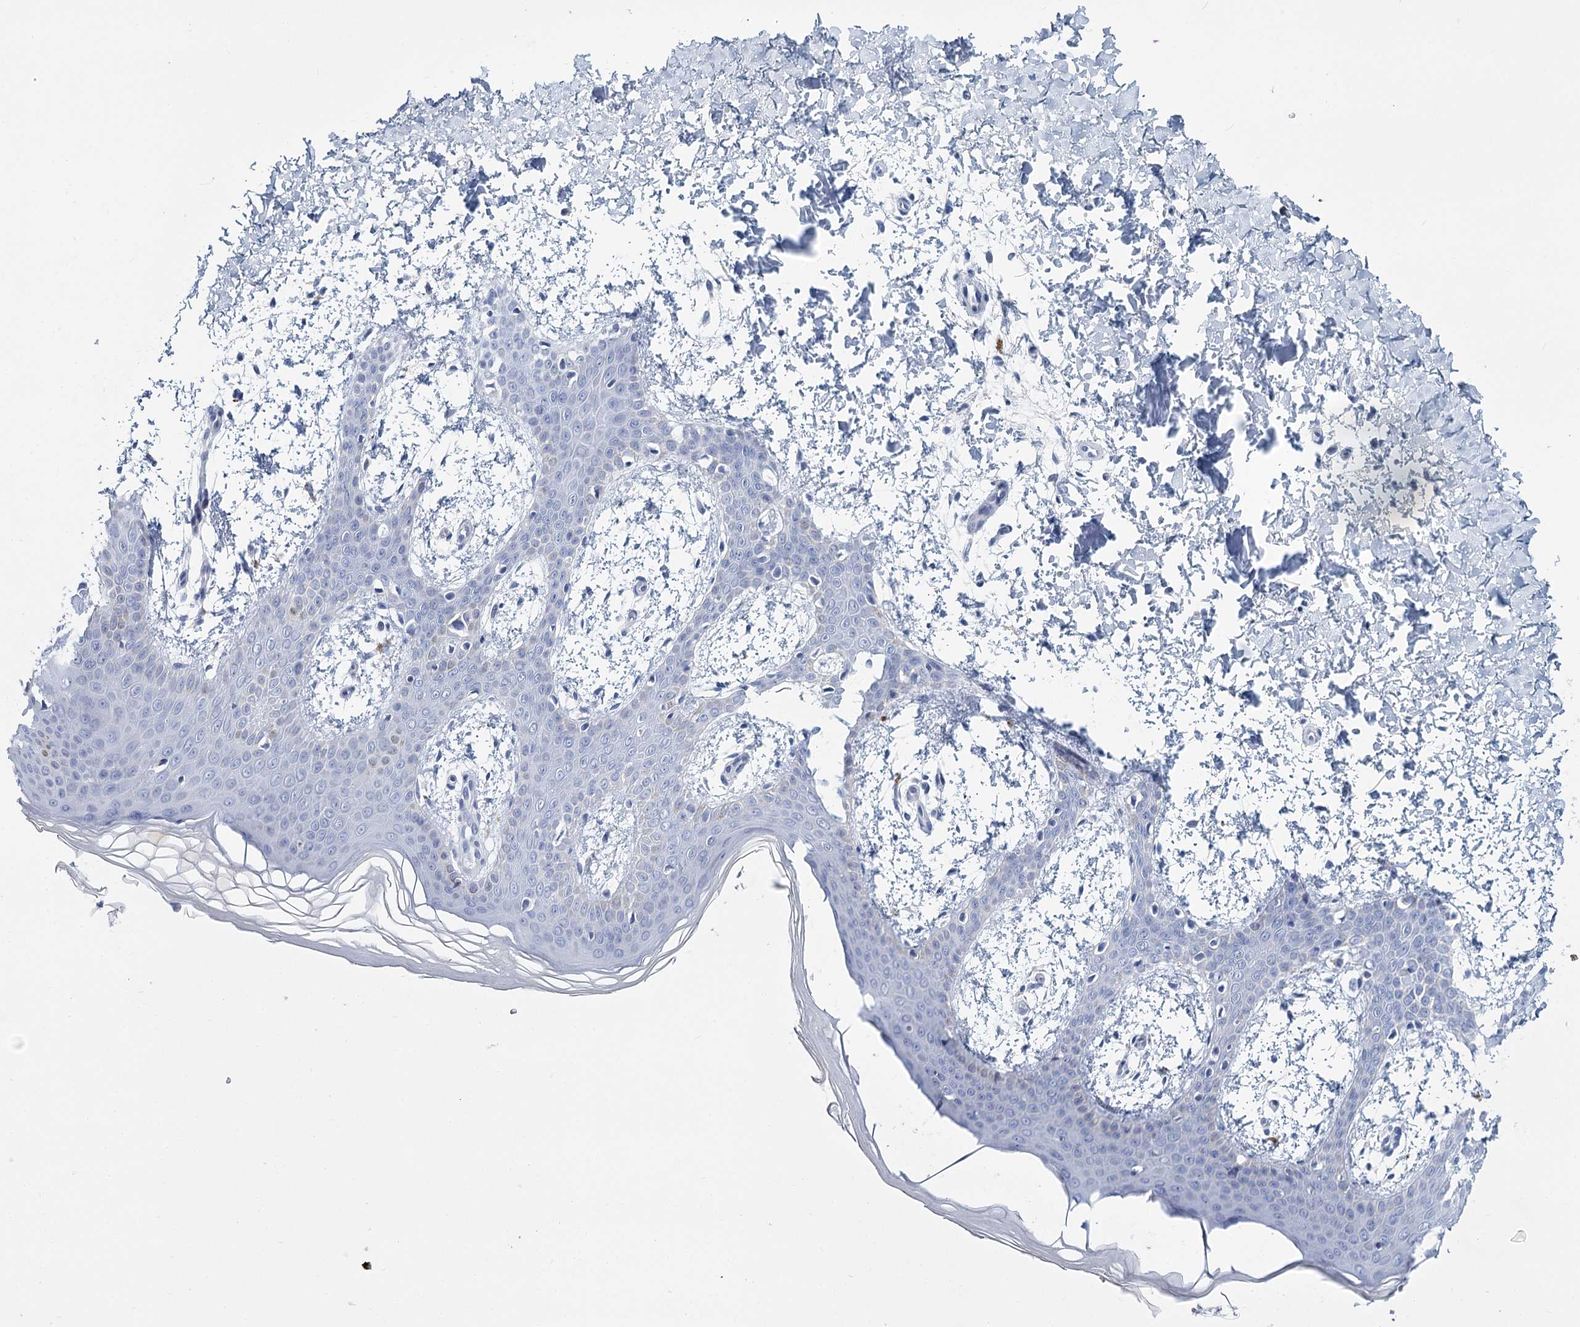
{"staining": {"intensity": "negative", "quantity": "none", "location": "none"}, "tissue": "skin", "cell_type": "Fibroblasts", "image_type": "normal", "snomed": [{"axis": "morphology", "description": "Normal tissue, NOS"}, {"axis": "topography", "description": "Skin"}], "caption": "Immunohistochemistry (IHC) photomicrograph of benign skin stained for a protein (brown), which demonstrates no positivity in fibroblasts.", "gene": "METTL7B", "patient": {"sex": "male", "age": 36}}